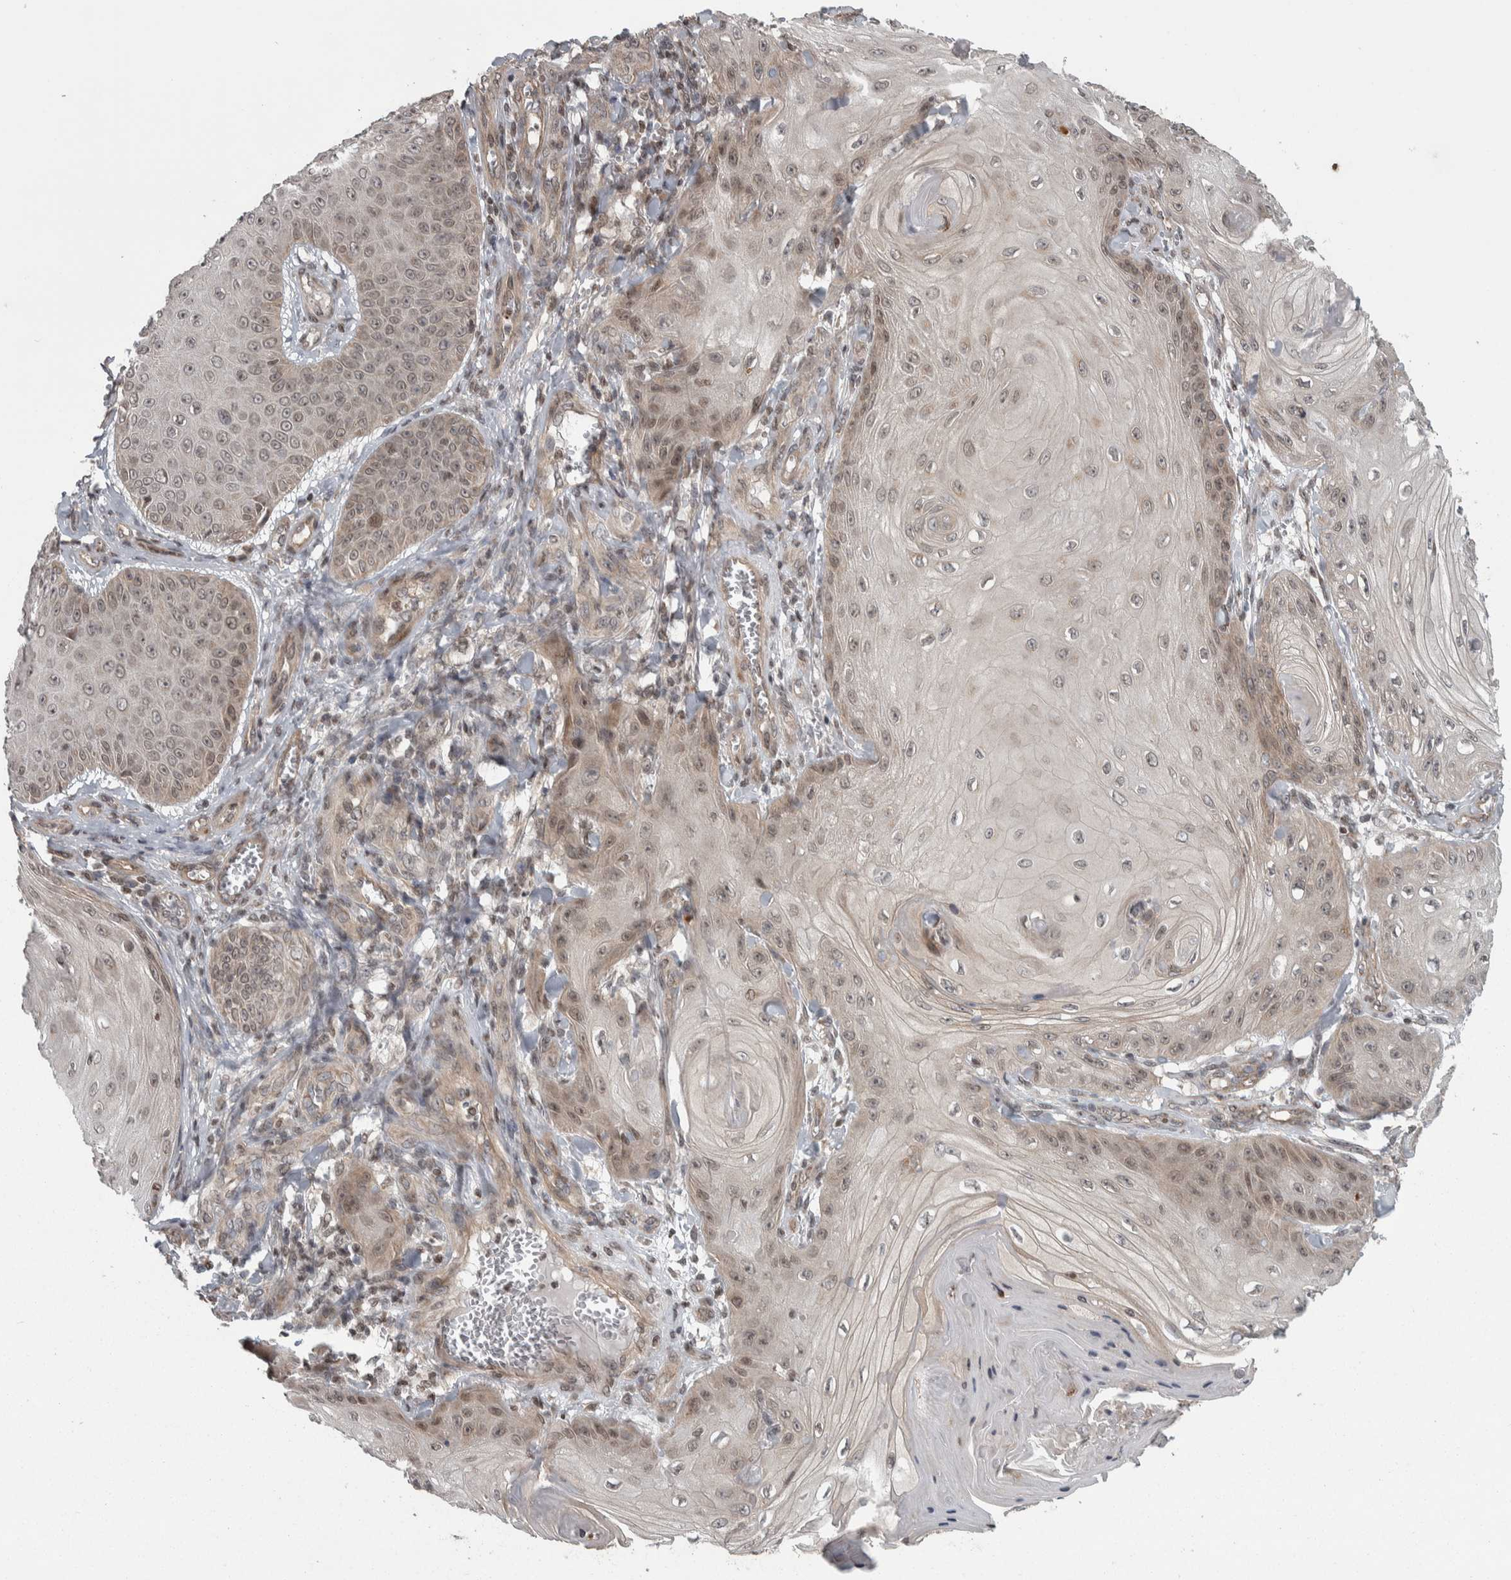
{"staining": {"intensity": "weak", "quantity": ">75%", "location": "nuclear"}, "tissue": "skin cancer", "cell_type": "Tumor cells", "image_type": "cancer", "snomed": [{"axis": "morphology", "description": "Squamous cell carcinoma, NOS"}, {"axis": "topography", "description": "Skin"}], "caption": "Immunohistochemistry (DAB) staining of skin squamous cell carcinoma exhibits weak nuclear protein staining in about >75% of tumor cells.", "gene": "CWC27", "patient": {"sex": "male", "age": 74}}